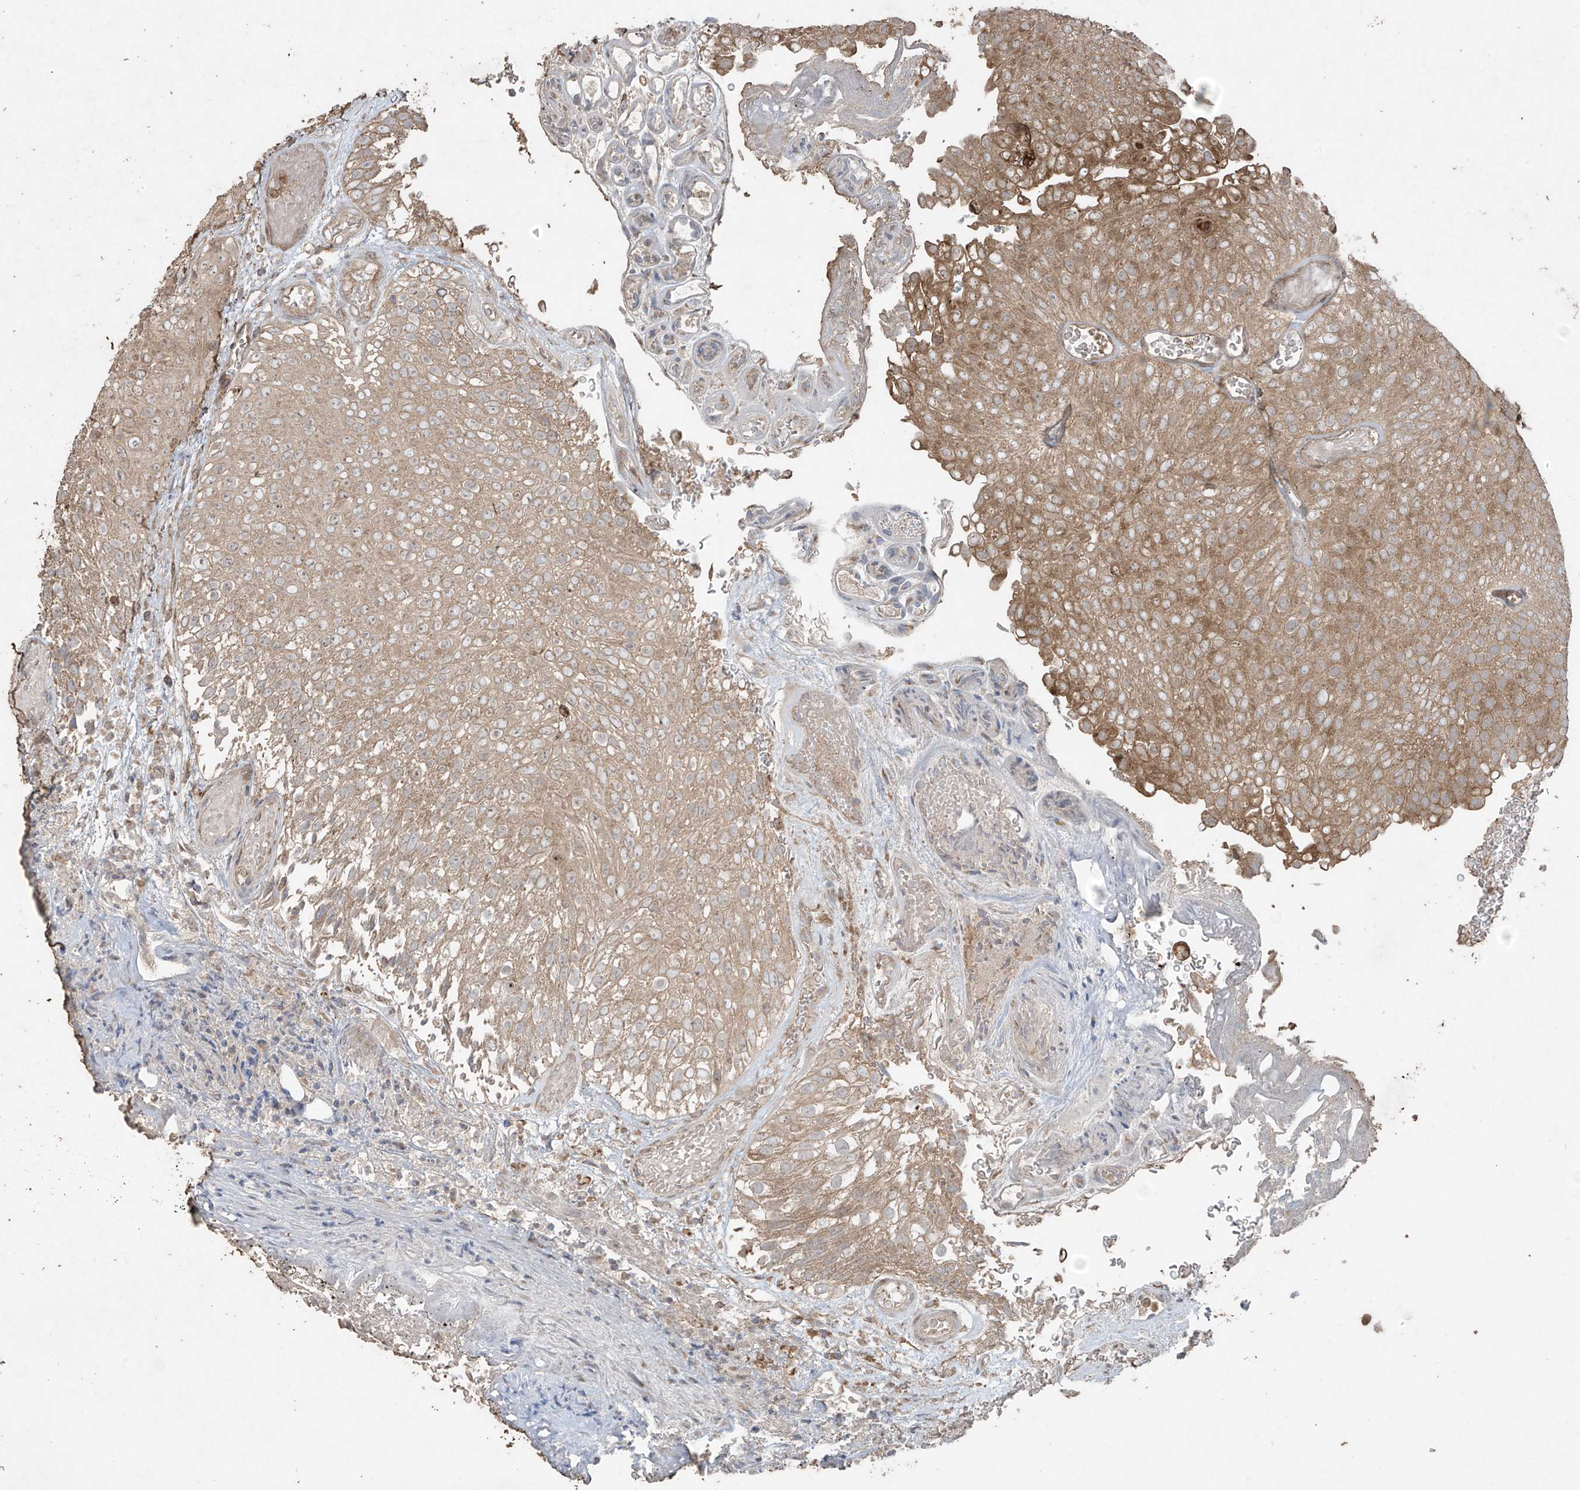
{"staining": {"intensity": "moderate", "quantity": ">75%", "location": "cytoplasmic/membranous"}, "tissue": "urothelial cancer", "cell_type": "Tumor cells", "image_type": "cancer", "snomed": [{"axis": "morphology", "description": "Urothelial carcinoma, Low grade"}, {"axis": "topography", "description": "Urinary bladder"}], "caption": "The image shows staining of urothelial carcinoma (low-grade), revealing moderate cytoplasmic/membranous protein staining (brown color) within tumor cells.", "gene": "PGPEP1", "patient": {"sex": "male", "age": 78}}